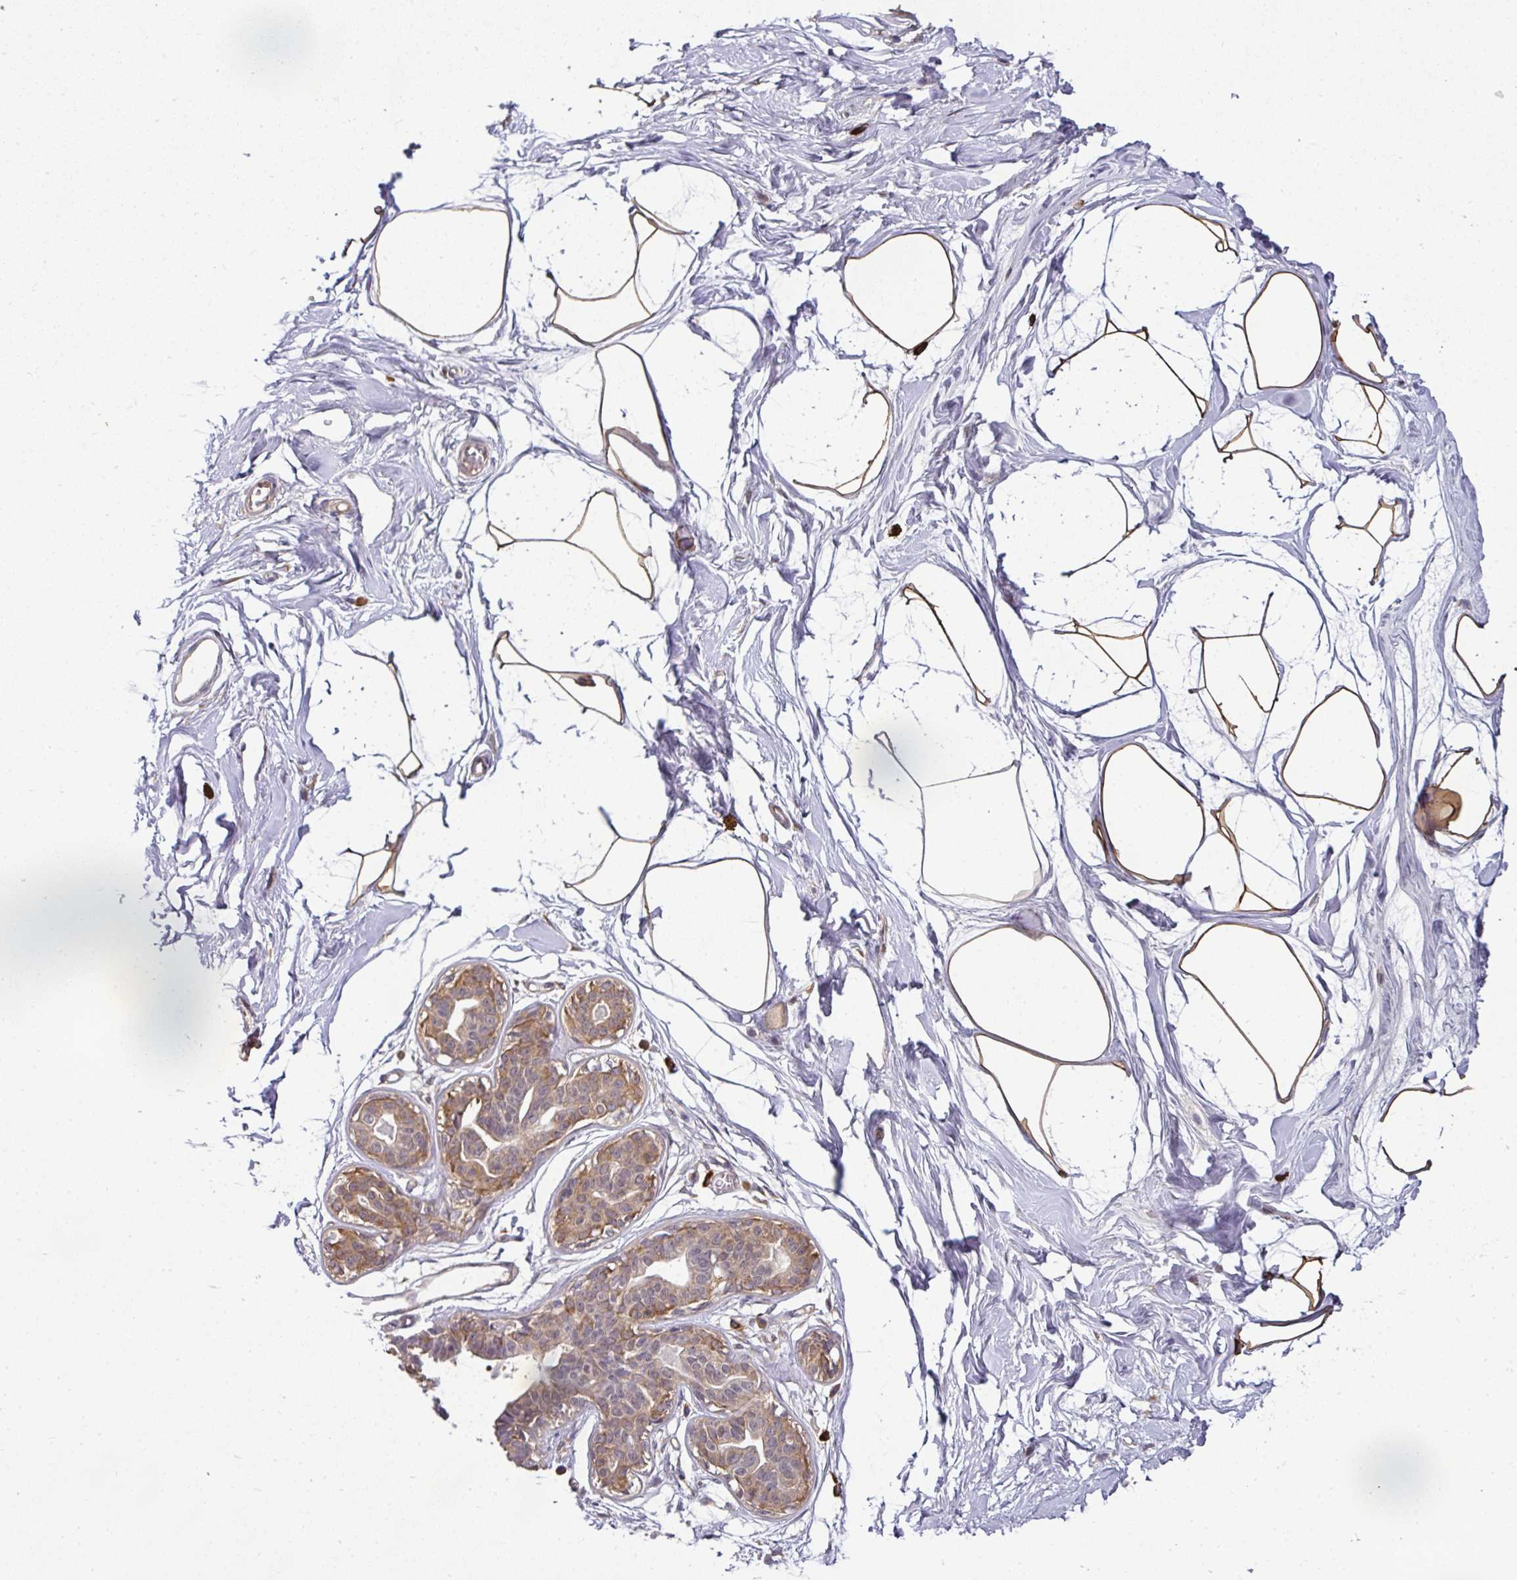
{"staining": {"intensity": "moderate", "quantity": ">75%", "location": "cytoplasmic/membranous"}, "tissue": "breast", "cell_type": "Adipocytes", "image_type": "normal", "snomed": [{"axis": "morphology", "description": "Normal tissue, NOS"}, {"axis": "topography", "description": "Breast"}], "caption": "This micrograph shows immunohistochemistry staining of unremarkable human breast, with medium moderate cytoplasmic/membranous staining in about >75% of adipocytes.", "gene": "RBM14", "patient": {"sex": "female", "age": 45}}